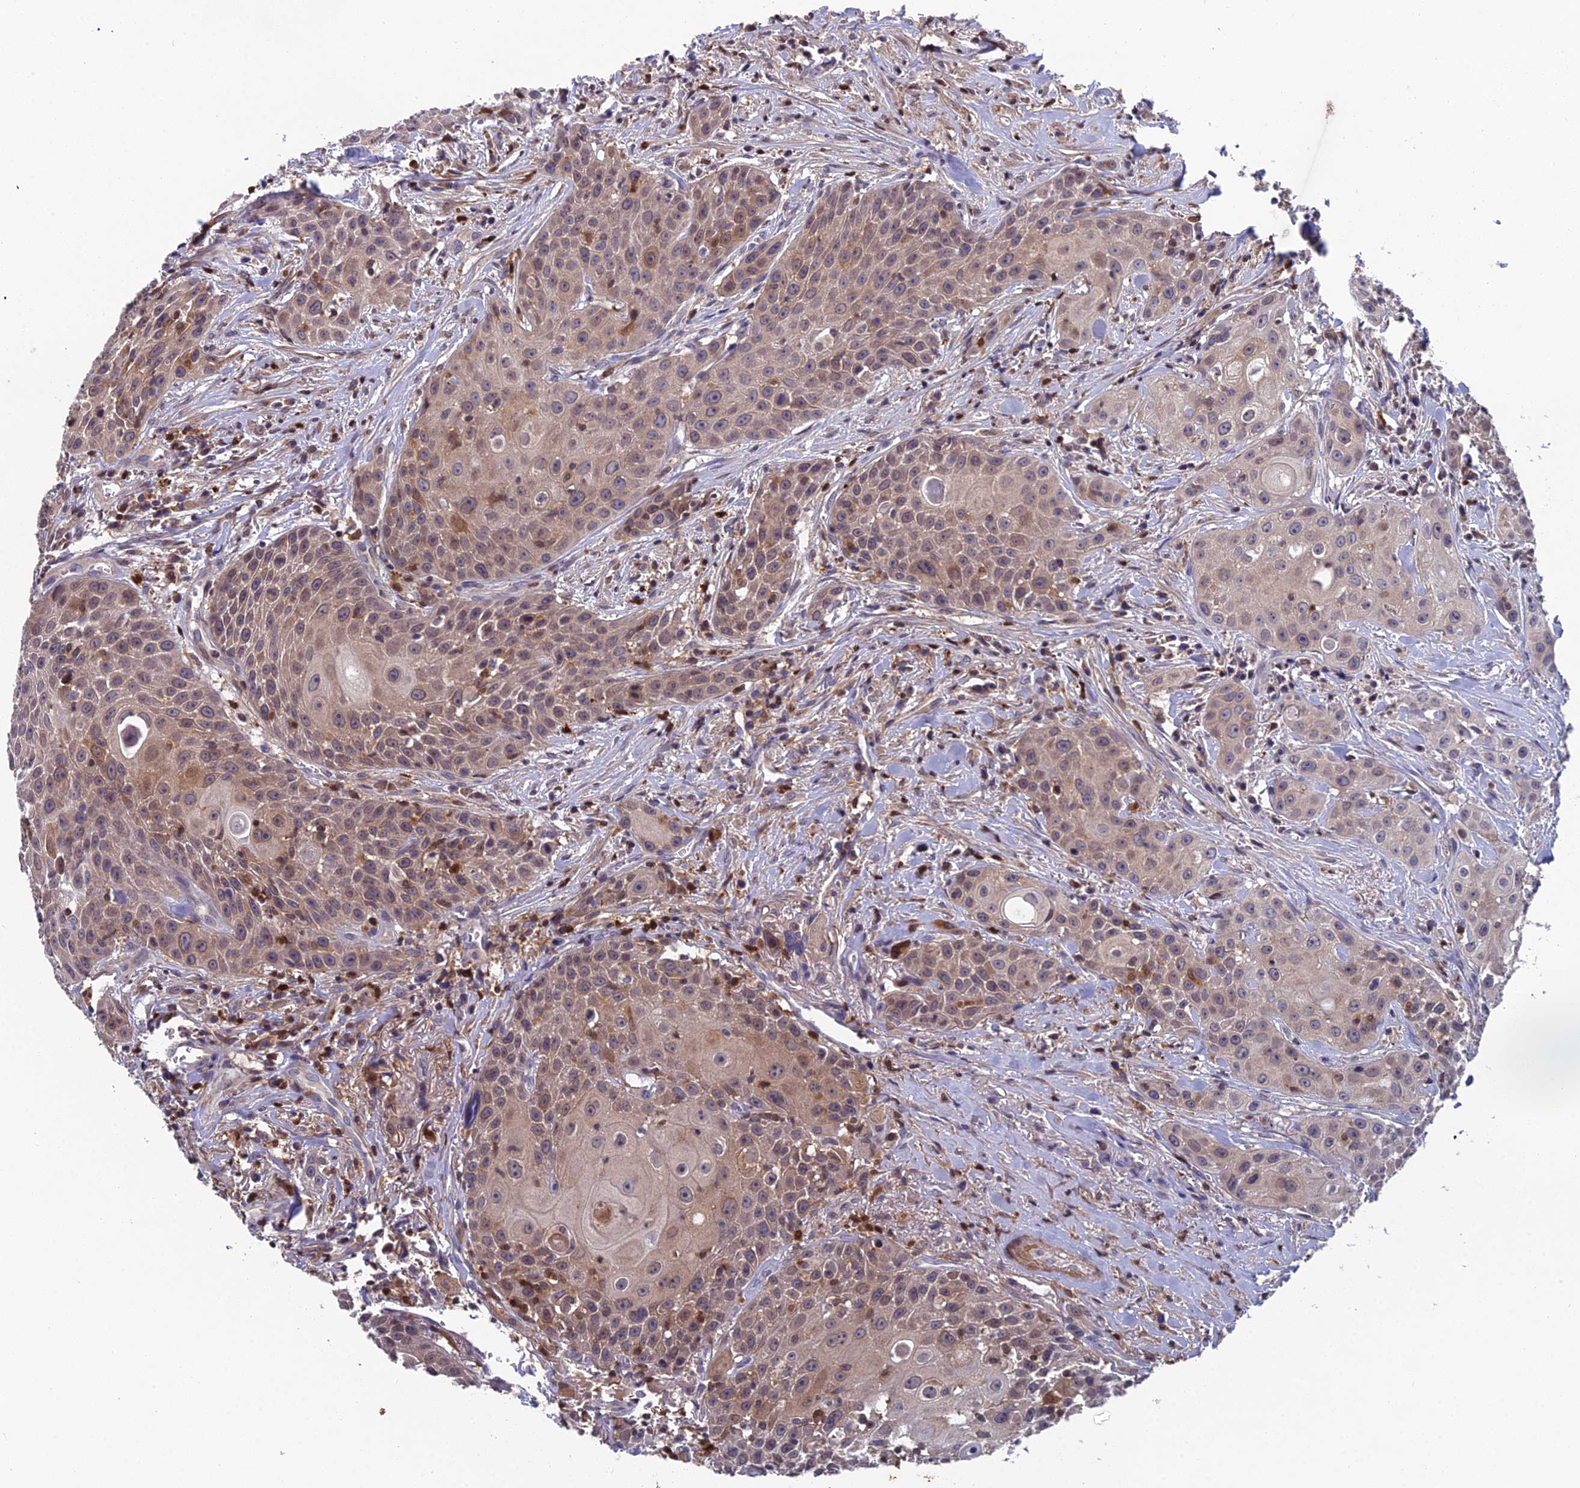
{"staining": {"intensity": "moderate", "quantity": "<25%", "location": "cytoplasmic/membranous"}, "tissue": "head and neck cancer", "cell_type": "Tumor cells", "image_type": "cancer", "snomed": [{"axis": "morphology", "description": "Squamous cell carcinoma, NOS"}, {"axis": "topography", "description": "Oral tissue"}, {"axis": "topography", "description": "Head-Neck"}], "caption": "Moderate cytoplasmic/membranous protein staining is appreciated in about <25% of tumor cells in squamous cell carcinoma (head and neck). Nuclei are stained in blue.", "gene": "GALK2", "patient": {"sex": "female", "age": 82}}